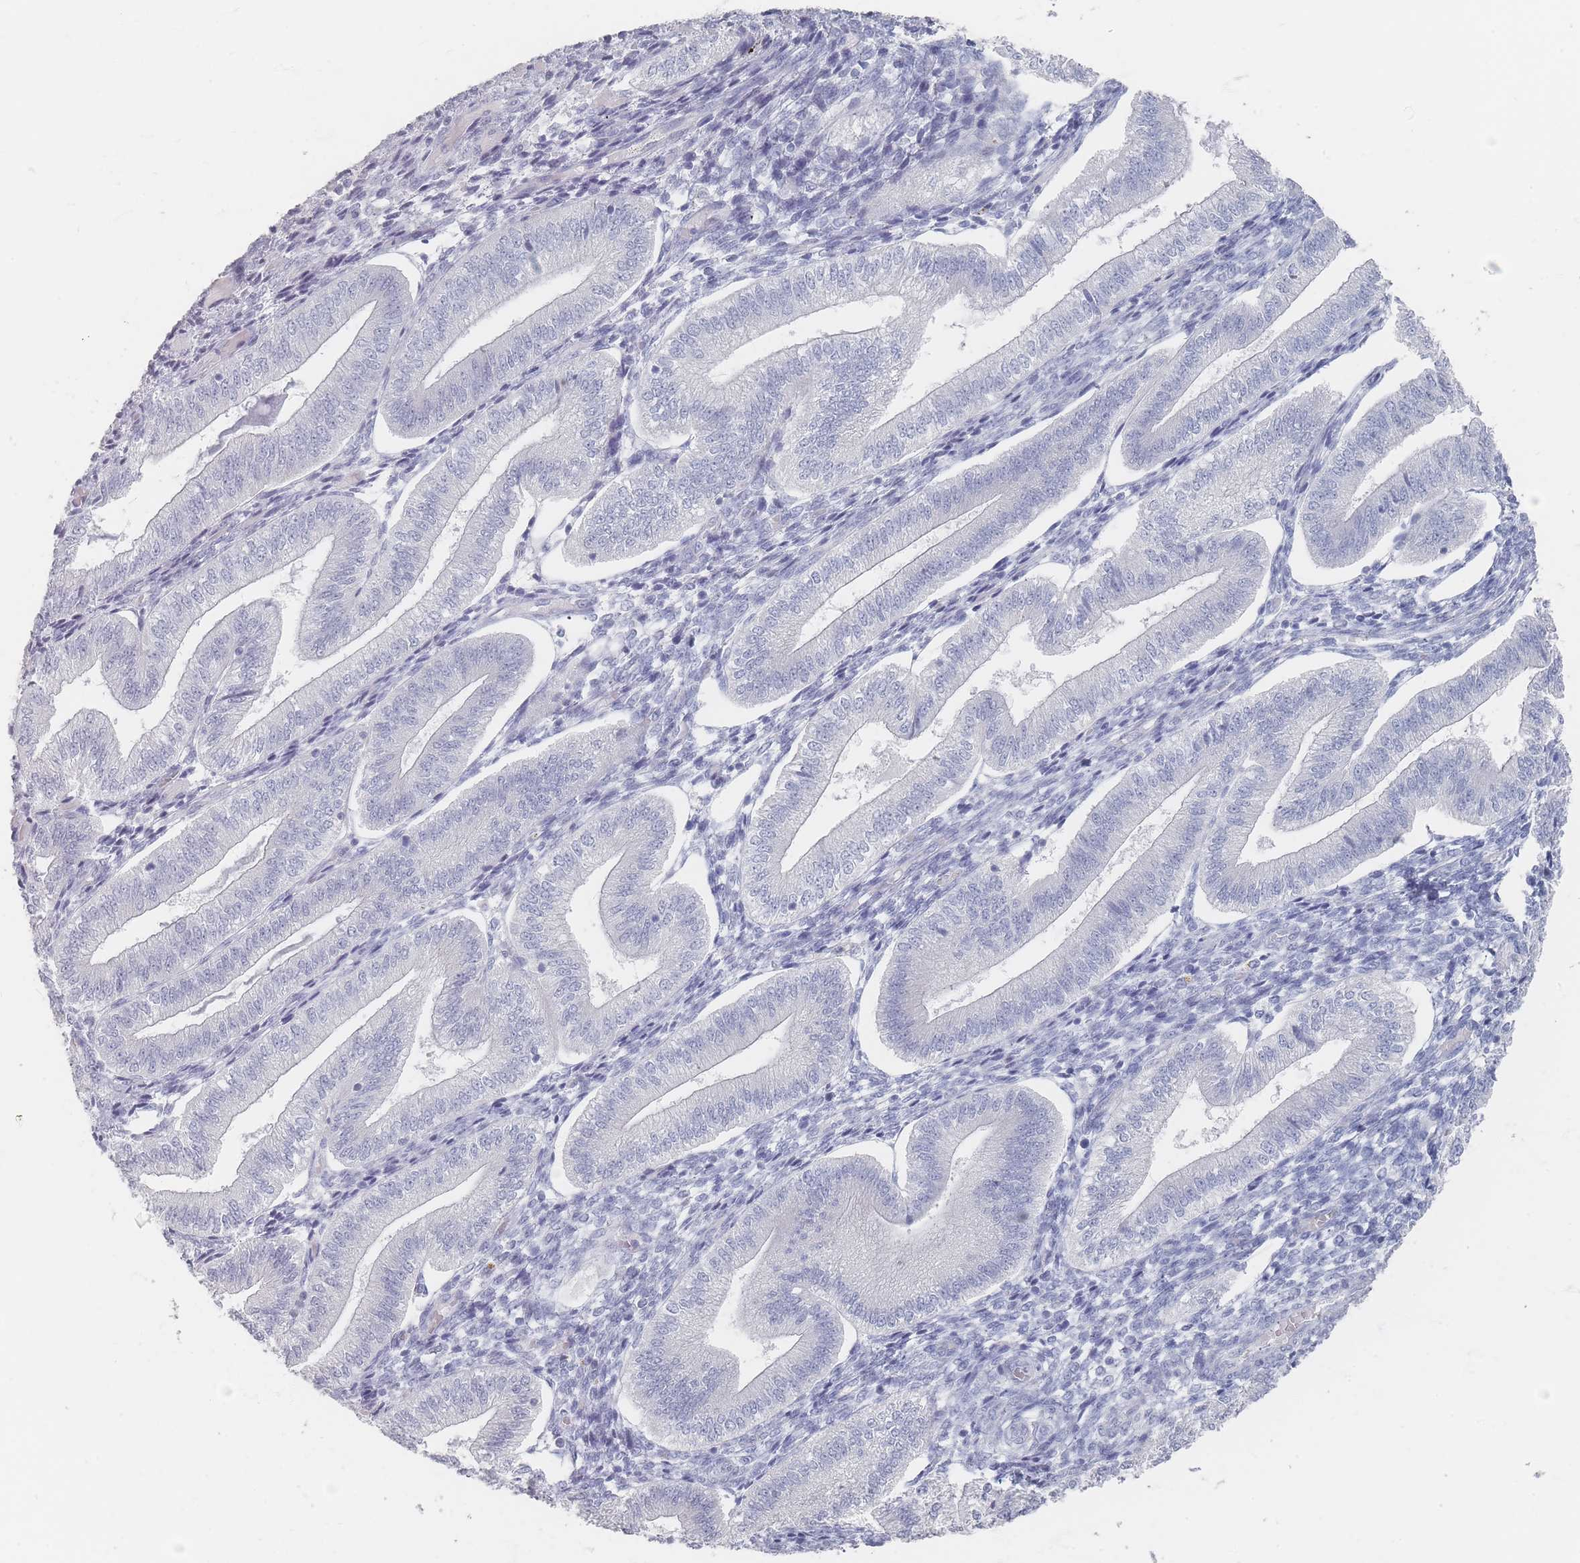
{"staining": {"intensity": "negative", "quantity": "none", "location": "none"}, "tissue": "endometrium", "cell_type": "Cells in endometrial stroma", "image_type": "normal", "snomed": [{"axis": "morphology", "description": "Normal tissue, NOS"}, {"axis": "topography", "description": "Endometrium"}], "caption": "Micrograph shows no significant protein positivity in cells in endometrial stroma of unremarkable endometrium.", "gene": "CD37", "patient": {"sex": "female", "age": 34}}